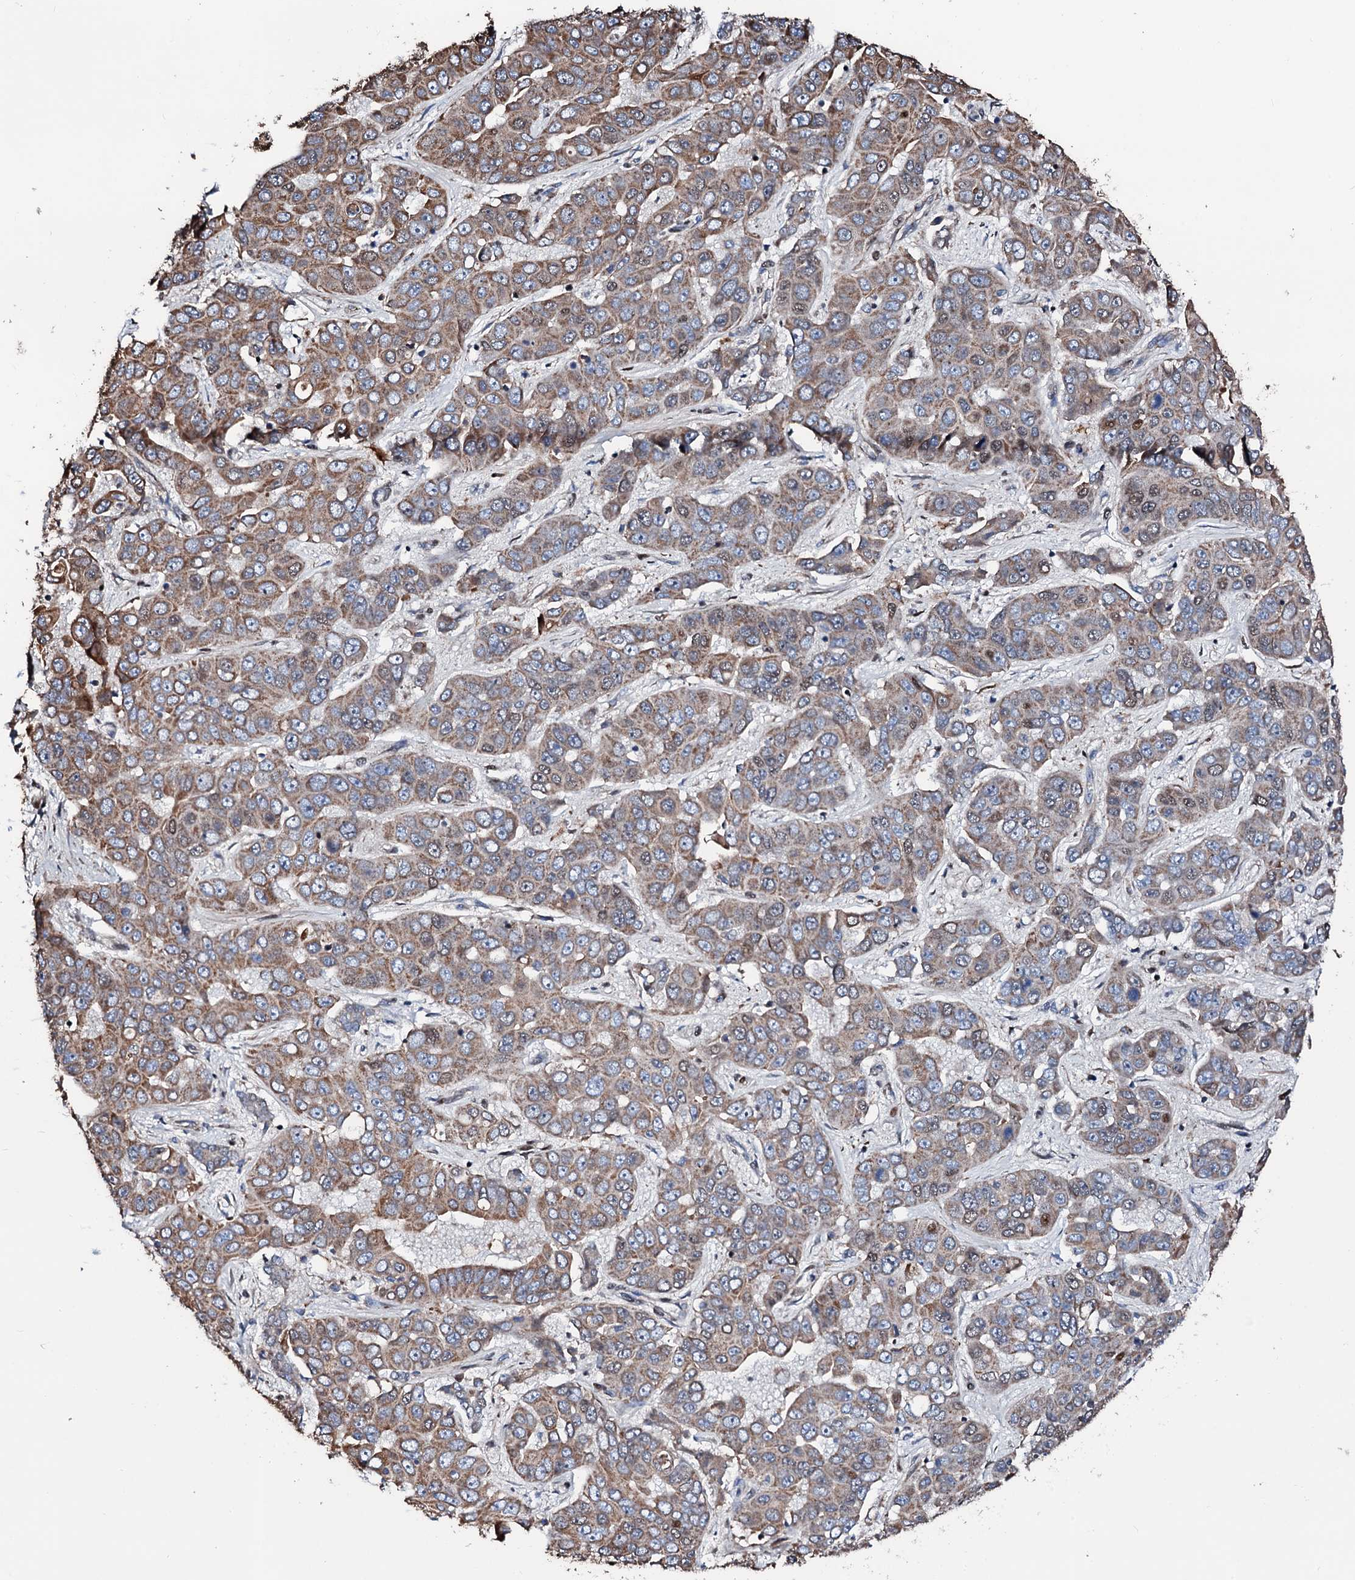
{"staining": {"intensity": "moderate", "quantity": "25%-75%", "location": "cytoplasmic/membranous"}, "tissue": "liver cancer", "cell_type": "Tumor cells", "image_type": "cancer", "snomed": [{"axis": "morphology", "description": "Cholangiocarcinoma"}, {"axis": "topography", "description": "Liver"}], "caption": "A high-resolution photomicrograph shows IHC staining of liver cancer, which reveals moderate cytoplasmic/membranous positivity in approximately 25%-75% of tumor cells.", "gene": "KIF18A", "patient": {"sex": "female", "age": 52}}